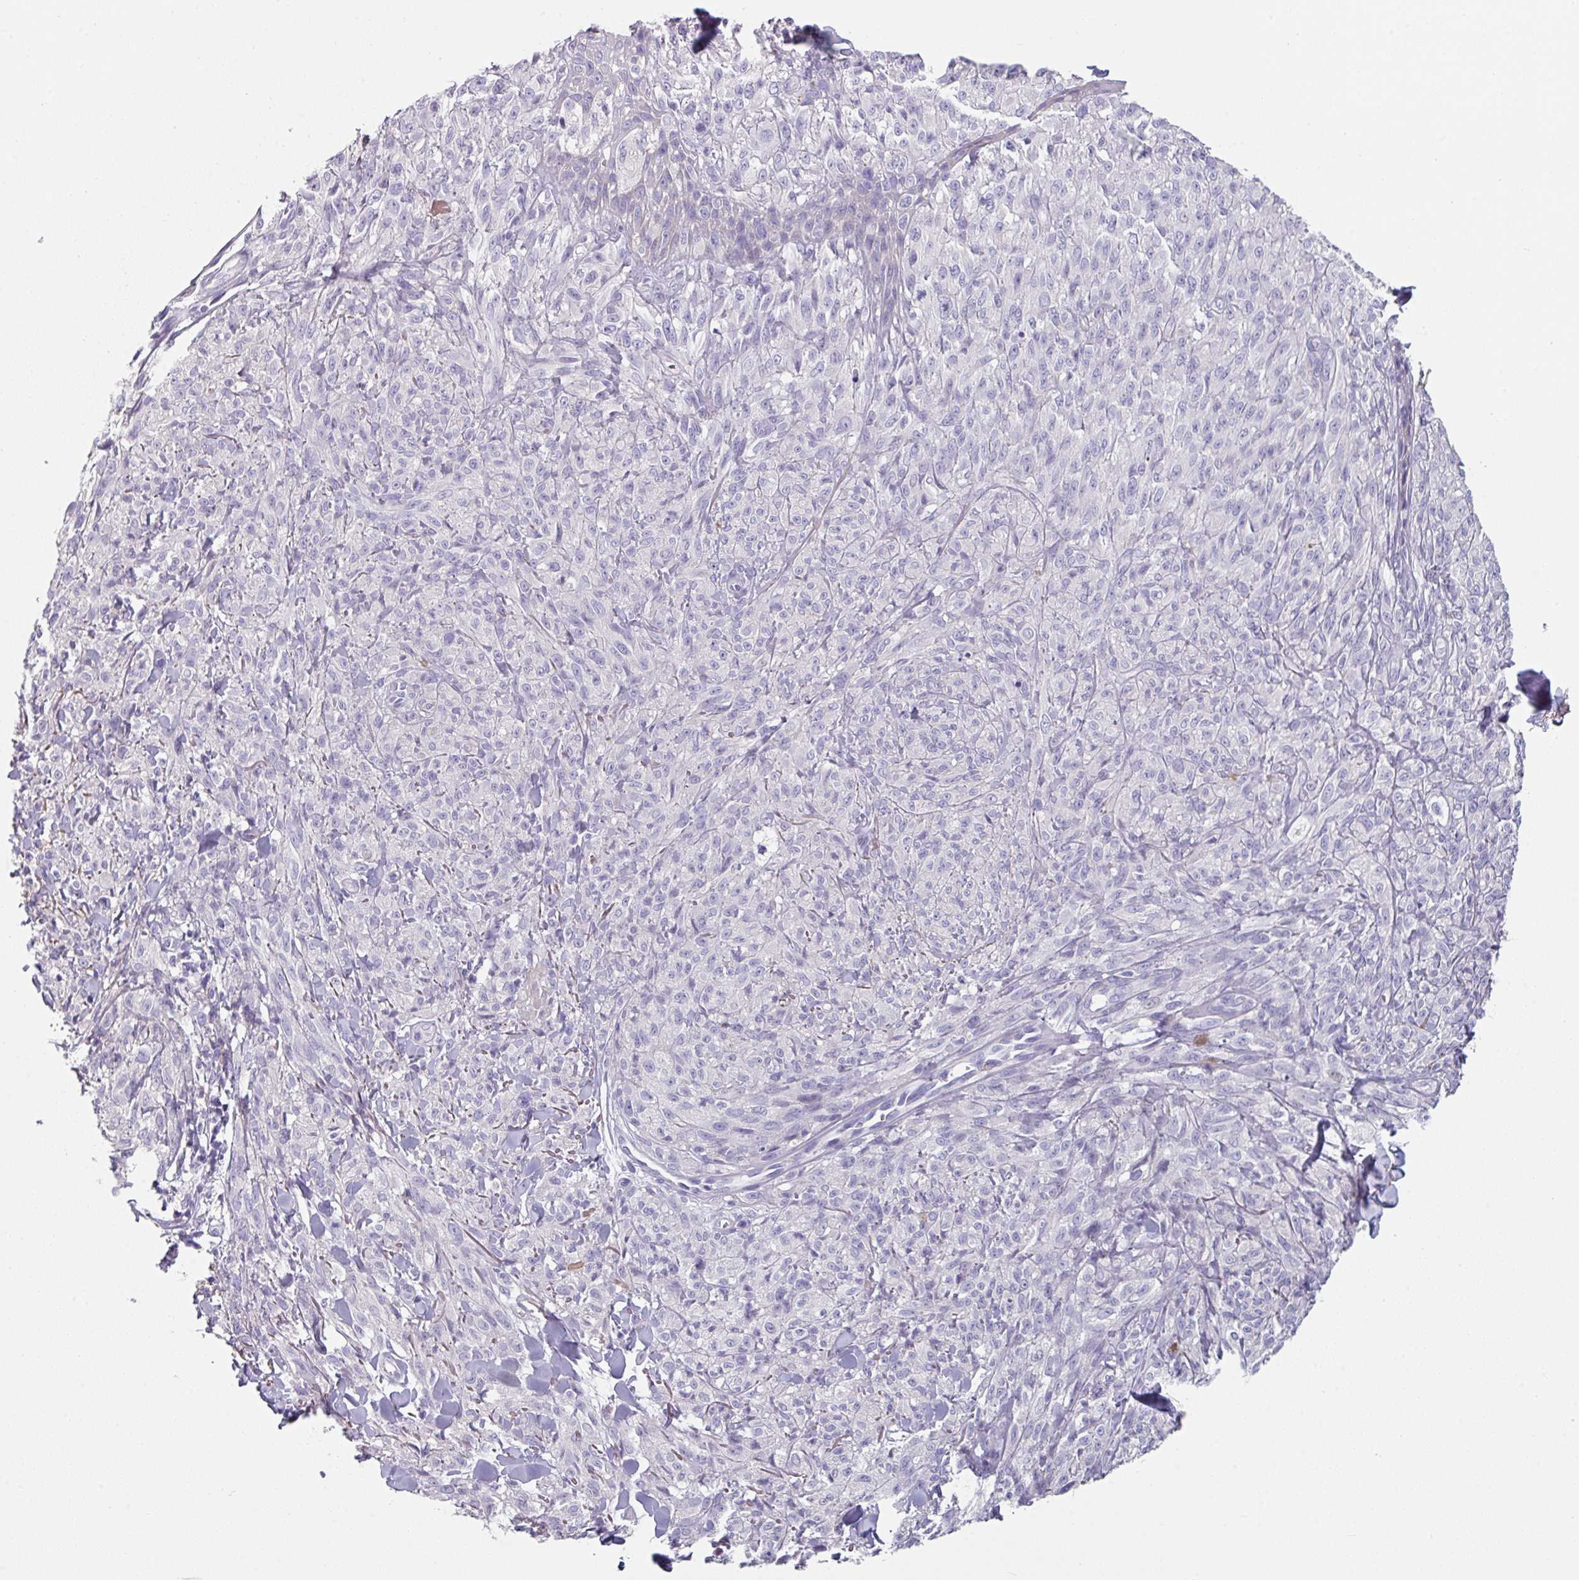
{"staining": {"intensity": "negative", "quantity": "none", "location": "none"}, "tissue": "melanoma", "cell_type": "Tumor cells", "image_type": "cancer", "snomed": [{"axis": "morphology", "description": "Malignant melanoma, NOS"}, {"axis": "topography", "description": "Skin of upper arm"}], "caption": "DAB immunohistochemical staining of human melanoma reveals no significant positivity in tumor cells.", "gene": "TMEM132A", "patient": {"sex": "female", "age": 65}}